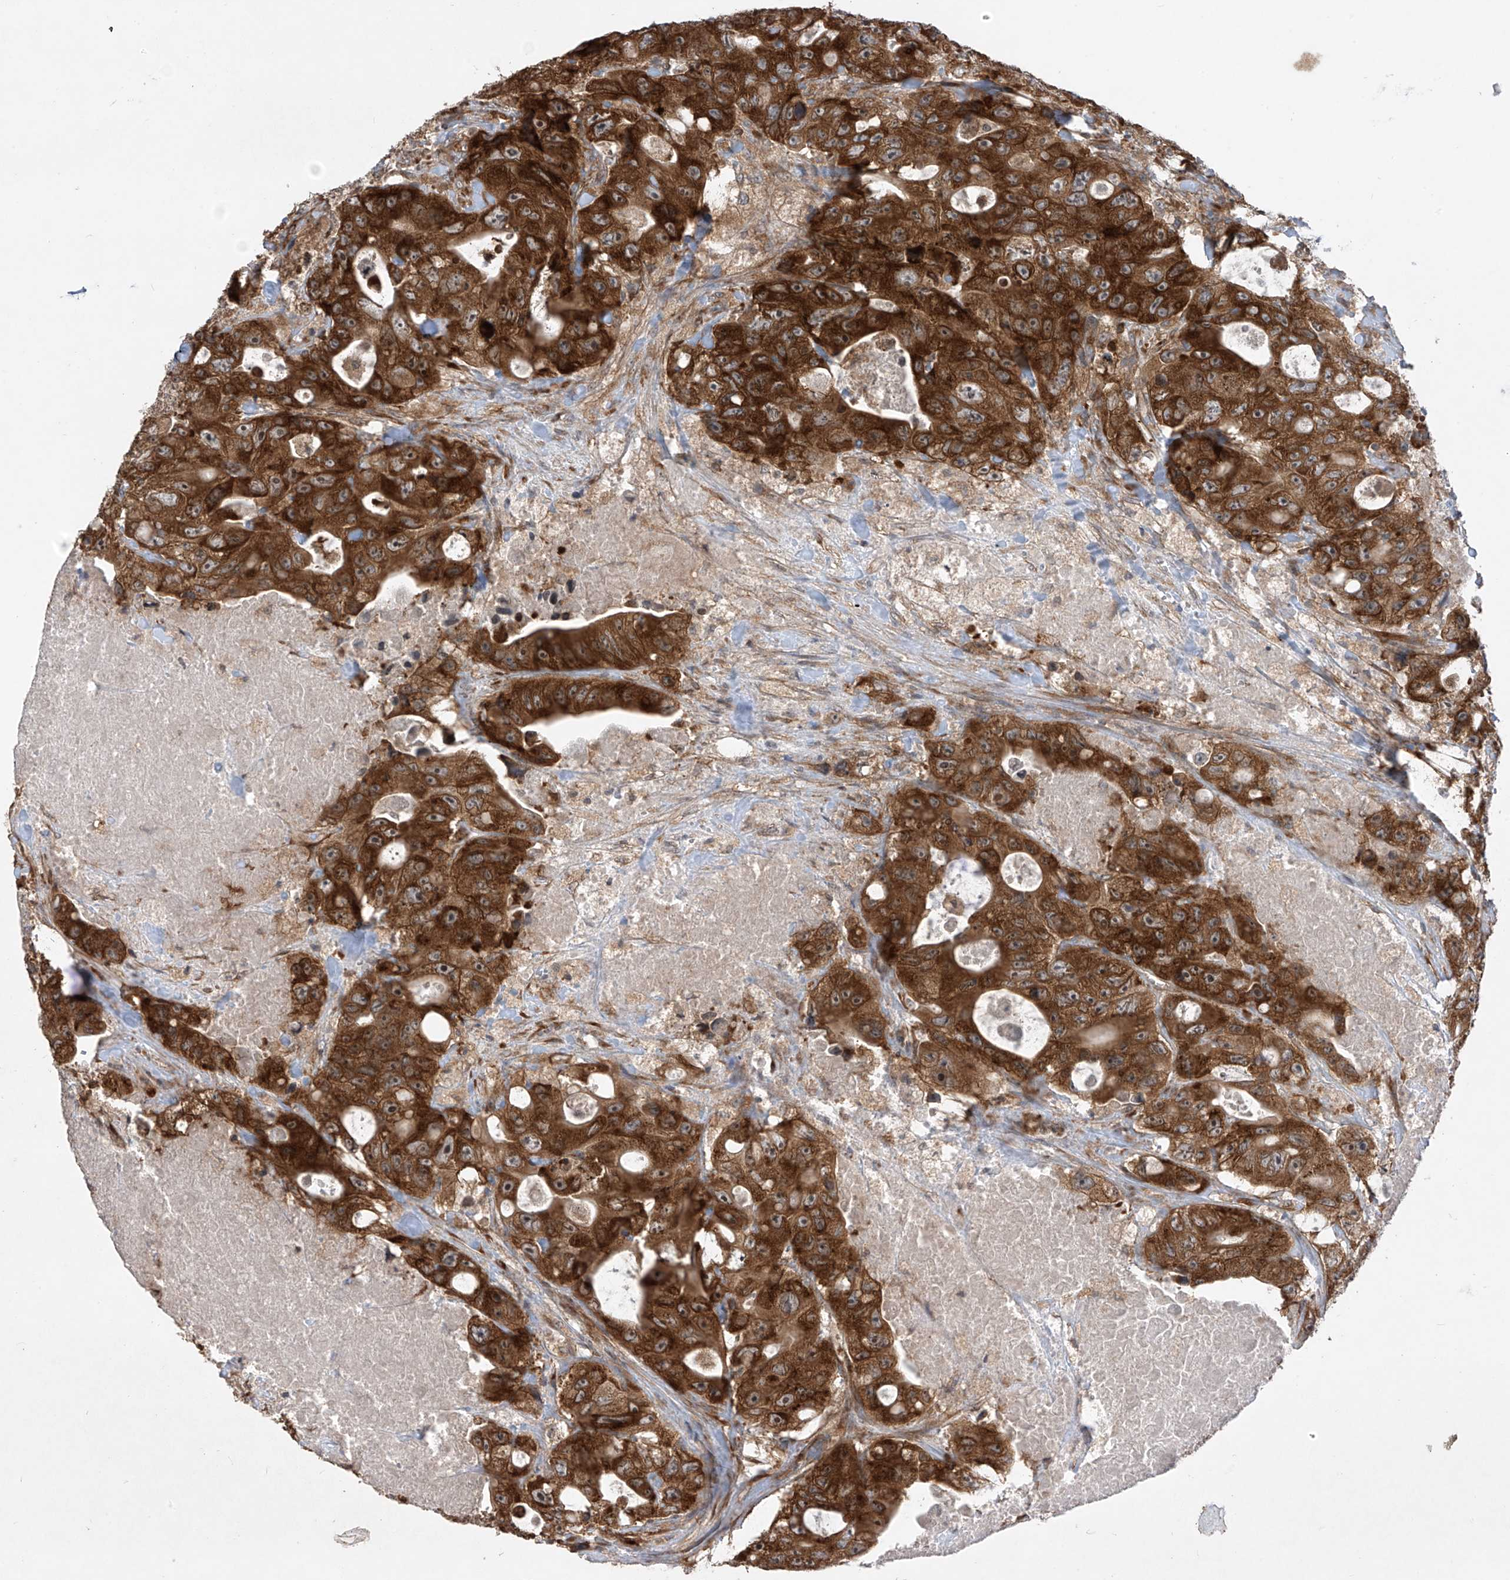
{"staining": {"intensity": "strong", "quantity": ">75%", "location": "cytoplasmic/membranous,nuclear"}, "tissue": "colorectal cancer", "cell_type": "Tumor cells", "image_type": "cancer", "snomed": [{"axis": "morphology", "description": "Adenocarcinoma, NOS"}, {"axis": "topography", "description": "Colon"}], "caption": "Protein staining by immunohistochemistry demonstrates strong cytoplasmic/membranous and nuclear expression in approximately >75% of tumor cells in adenocarcinoma (colorectal).", "gene": "RPL34", "patient": {"sex": "female", "age": 46}}